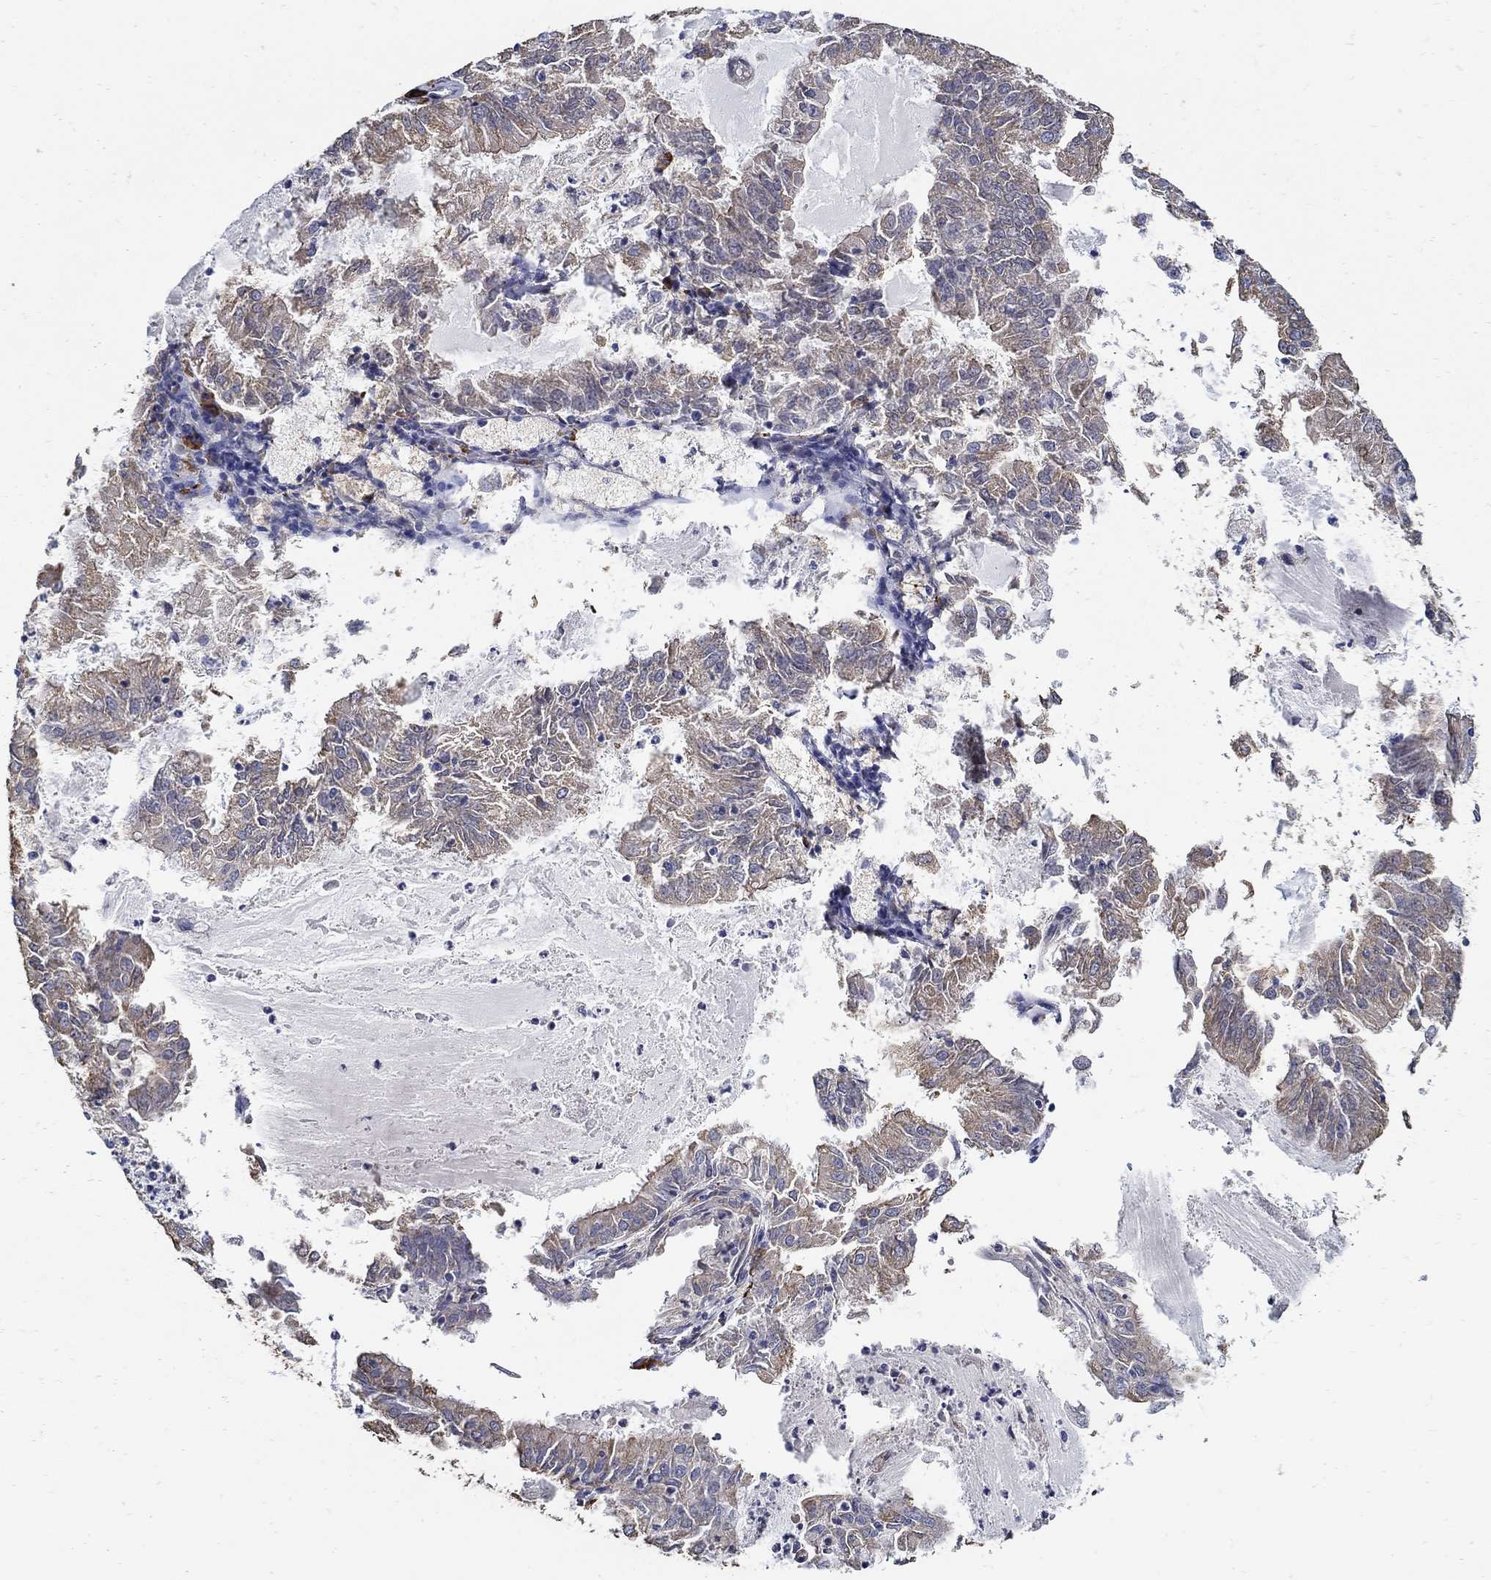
{"staining": {"intensity": "moderate", "quantity": "<25%", "location": "cytoplasmic/membranous"}, "tissue": "endometrial cancer", "cell_type": "Tumor cells", "image_type": "cancer", "snomed": [{"axis": "morphology", "description": "Adenocarcinoma, NOS"}, {"axis": "topography", "description": "Endometrium"}], "caption": "There is low levels of moderate cytoplasmic/membranous staining in tumor cells of endometrial cancer, as demonstrated by immunohistochemical staining (brown color).", "gene": "EMILIN3", "patient": {"sex": "female", "age": 57}}